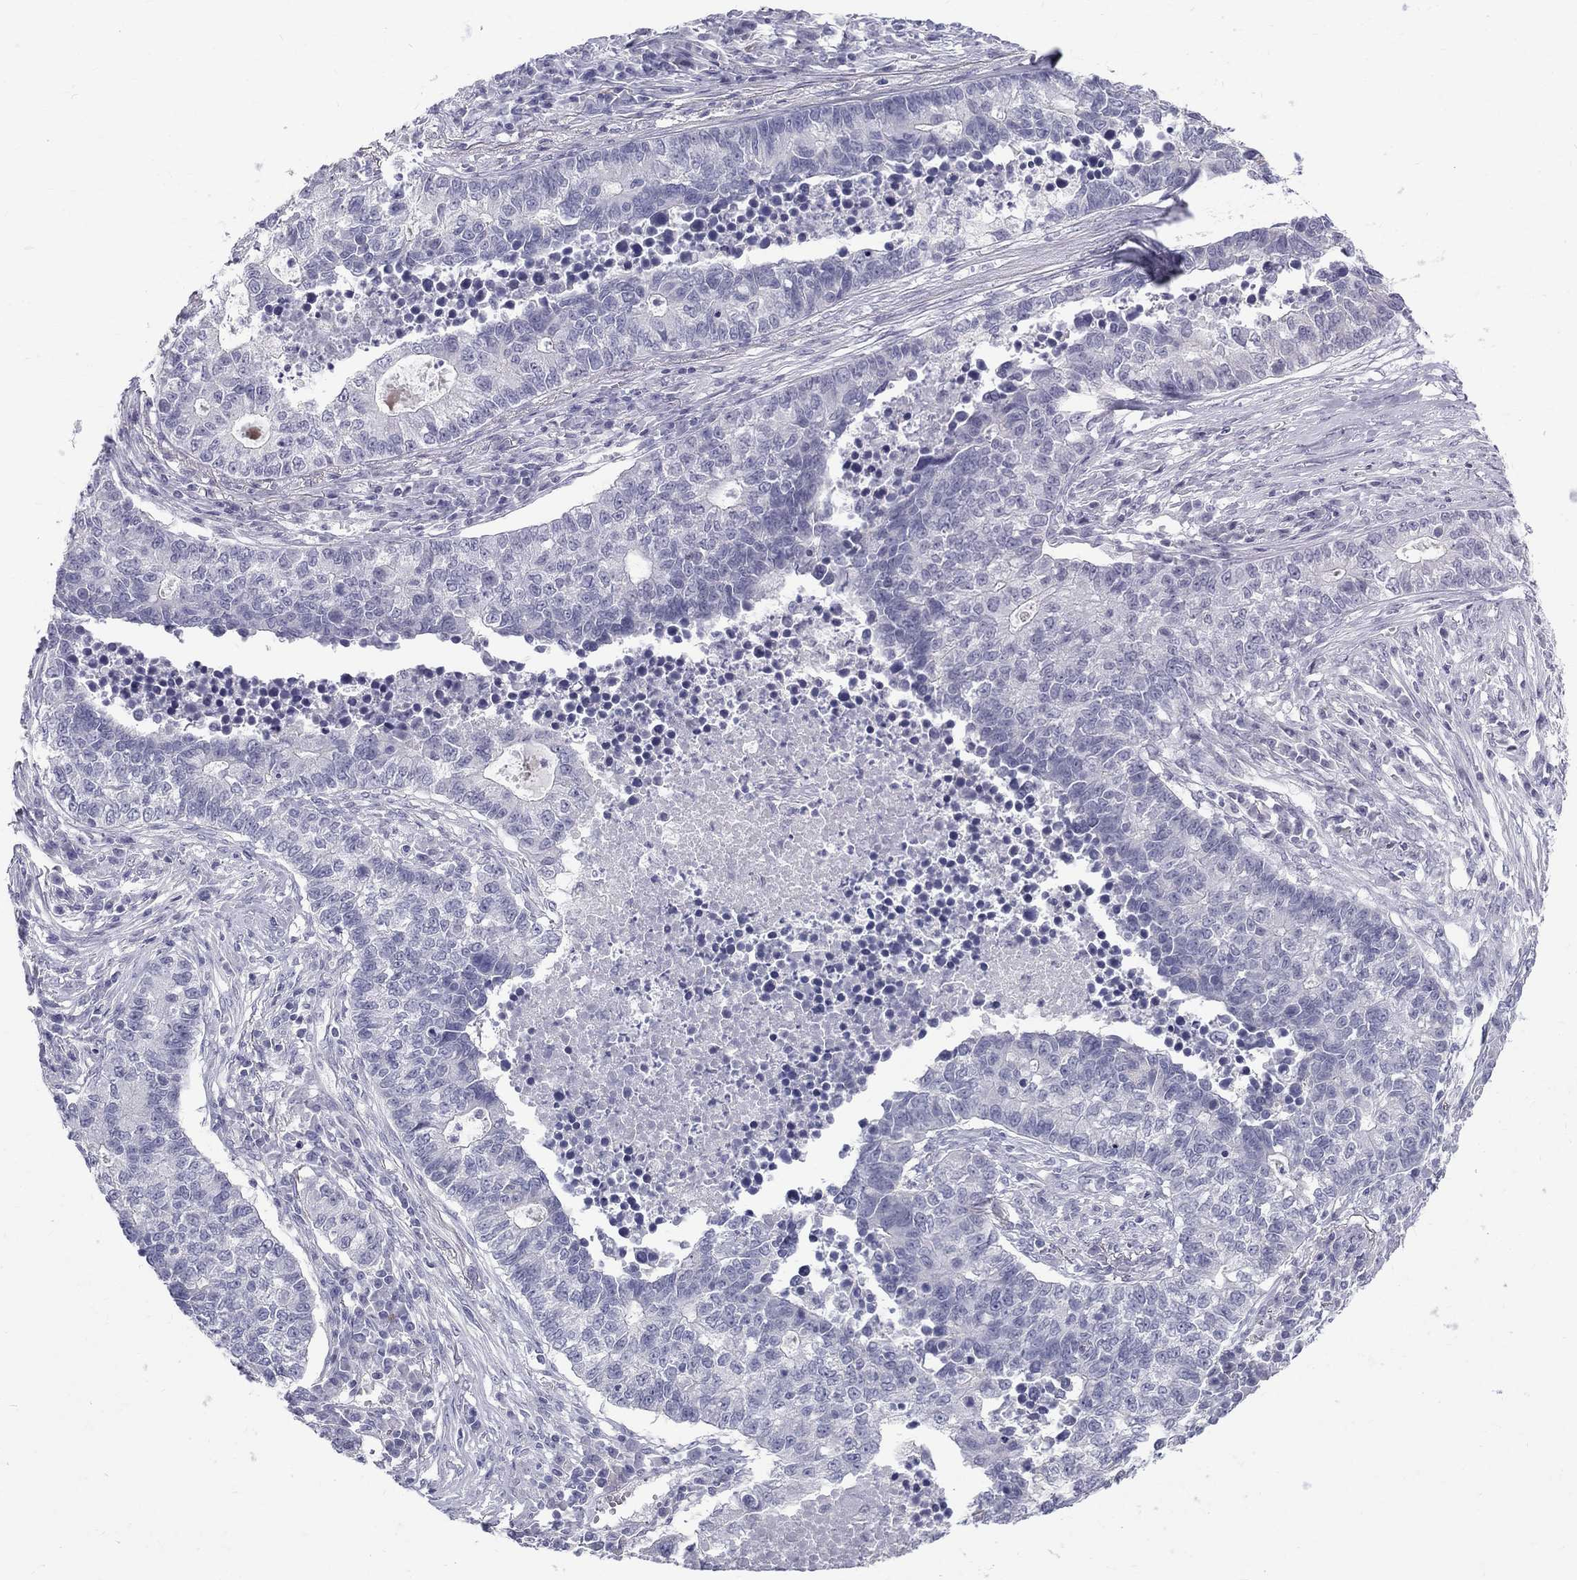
{"staining": {"intensity": "negative", "quantity": "none", "location": "none"}, "tissue": "lung cancer", "cell_type": "Tumor cells", "image_type": "cancer", "snomed": [{"axis": "morphology", "description": "Adenocarcinoma, NOS"}, {"axis": "topography", "description": "Lung"}], "caption": "IHC image of human adenocarcinoma (lung) stained for a protein (brown), which exhibits no expression in tumor cells.", "gene": "MAGEB6", "patient": {"sex": "male", "age": 57}}